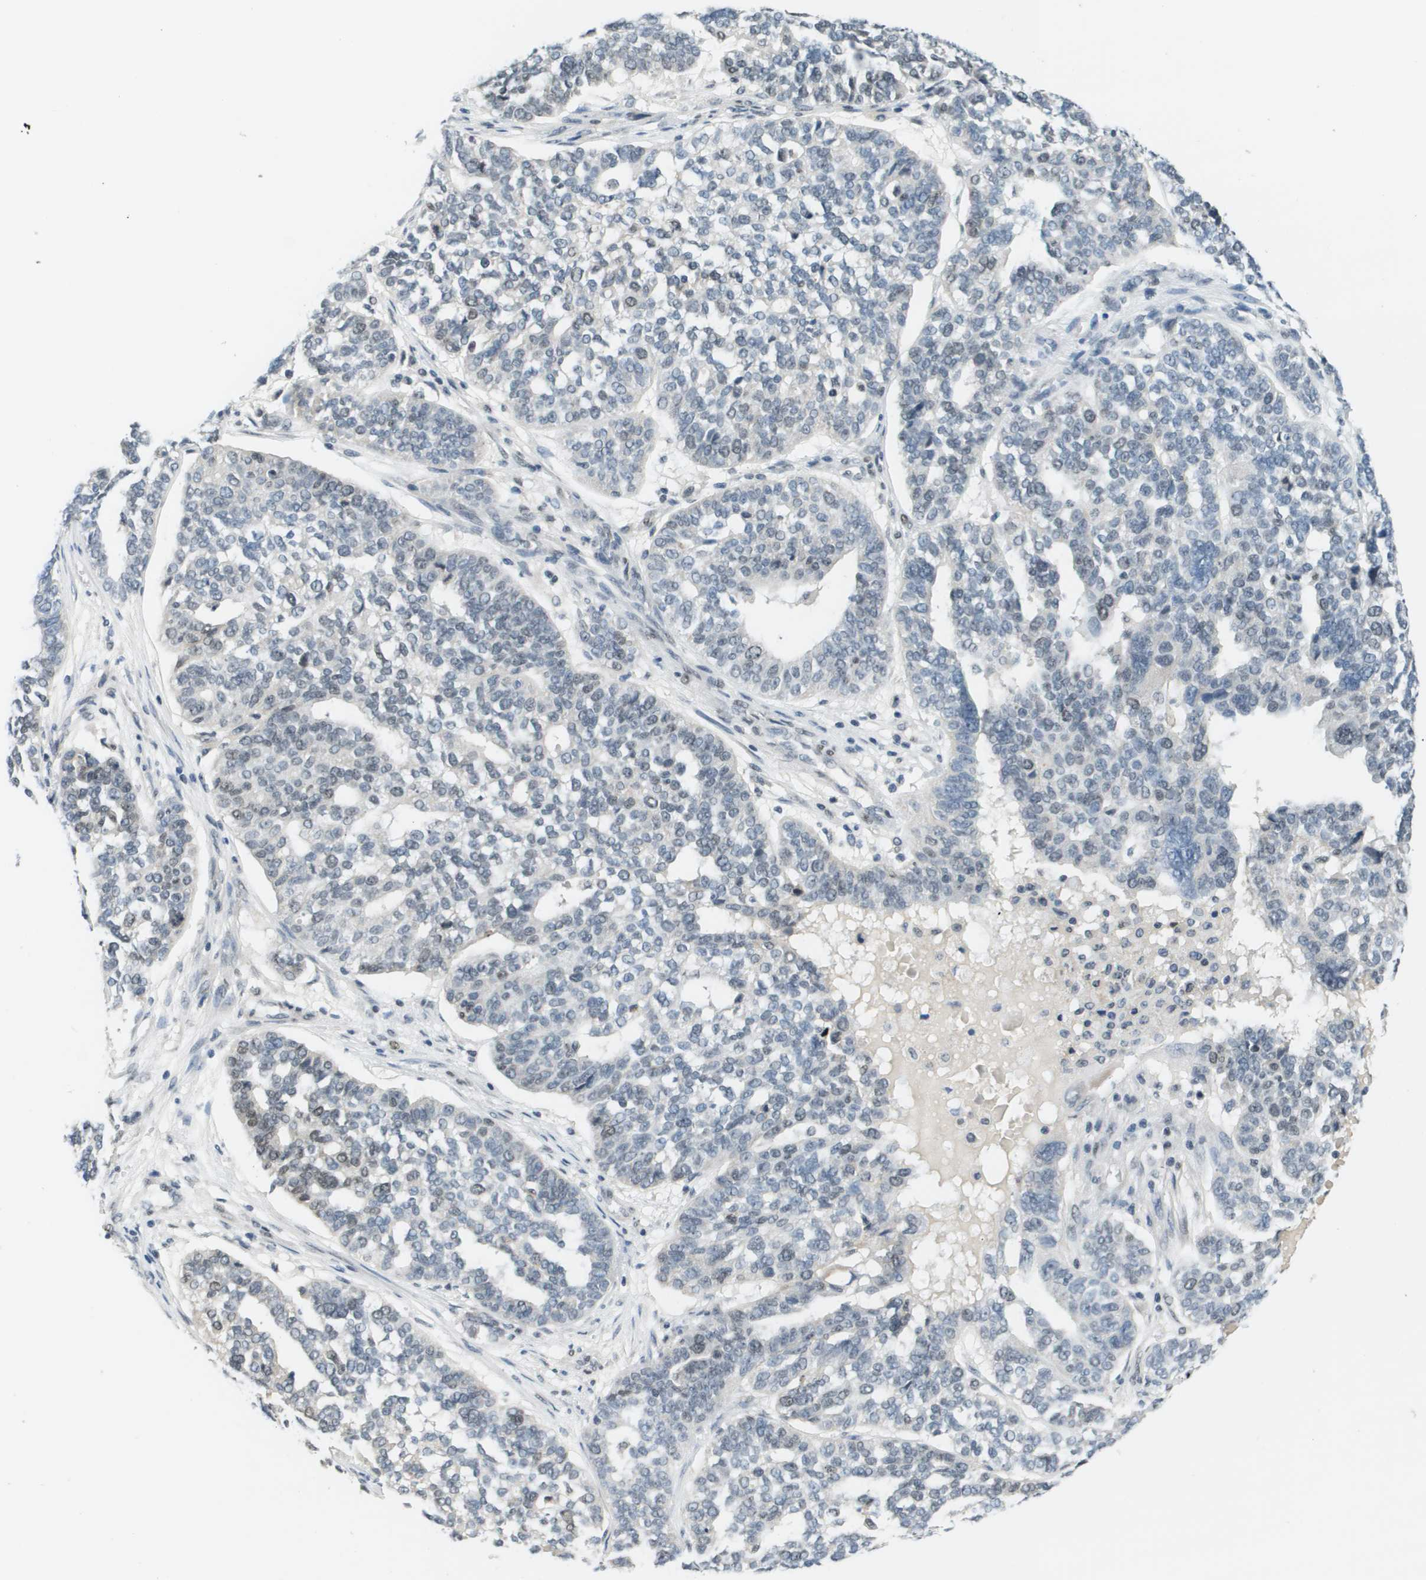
{"staining": {"intensity": "moderate", "quantity": "<25%", "location": "nuclear"}, "tissue": "ovarian cancer", "cell_type": "Tumor cells", "image_type": "cancer", "snomed": [{"axis": "morphology", "description": "Cystadenocarcinoma, serous, NOS"}, {"axis": "topography", "description": "Ovary"}], "caption": "A brown stain labels moderate nuclear positivity of a protein in human ovarian cancer tumor cells.", "gene": "CBX5", "patient": {"sex": "female", "age": 59}}